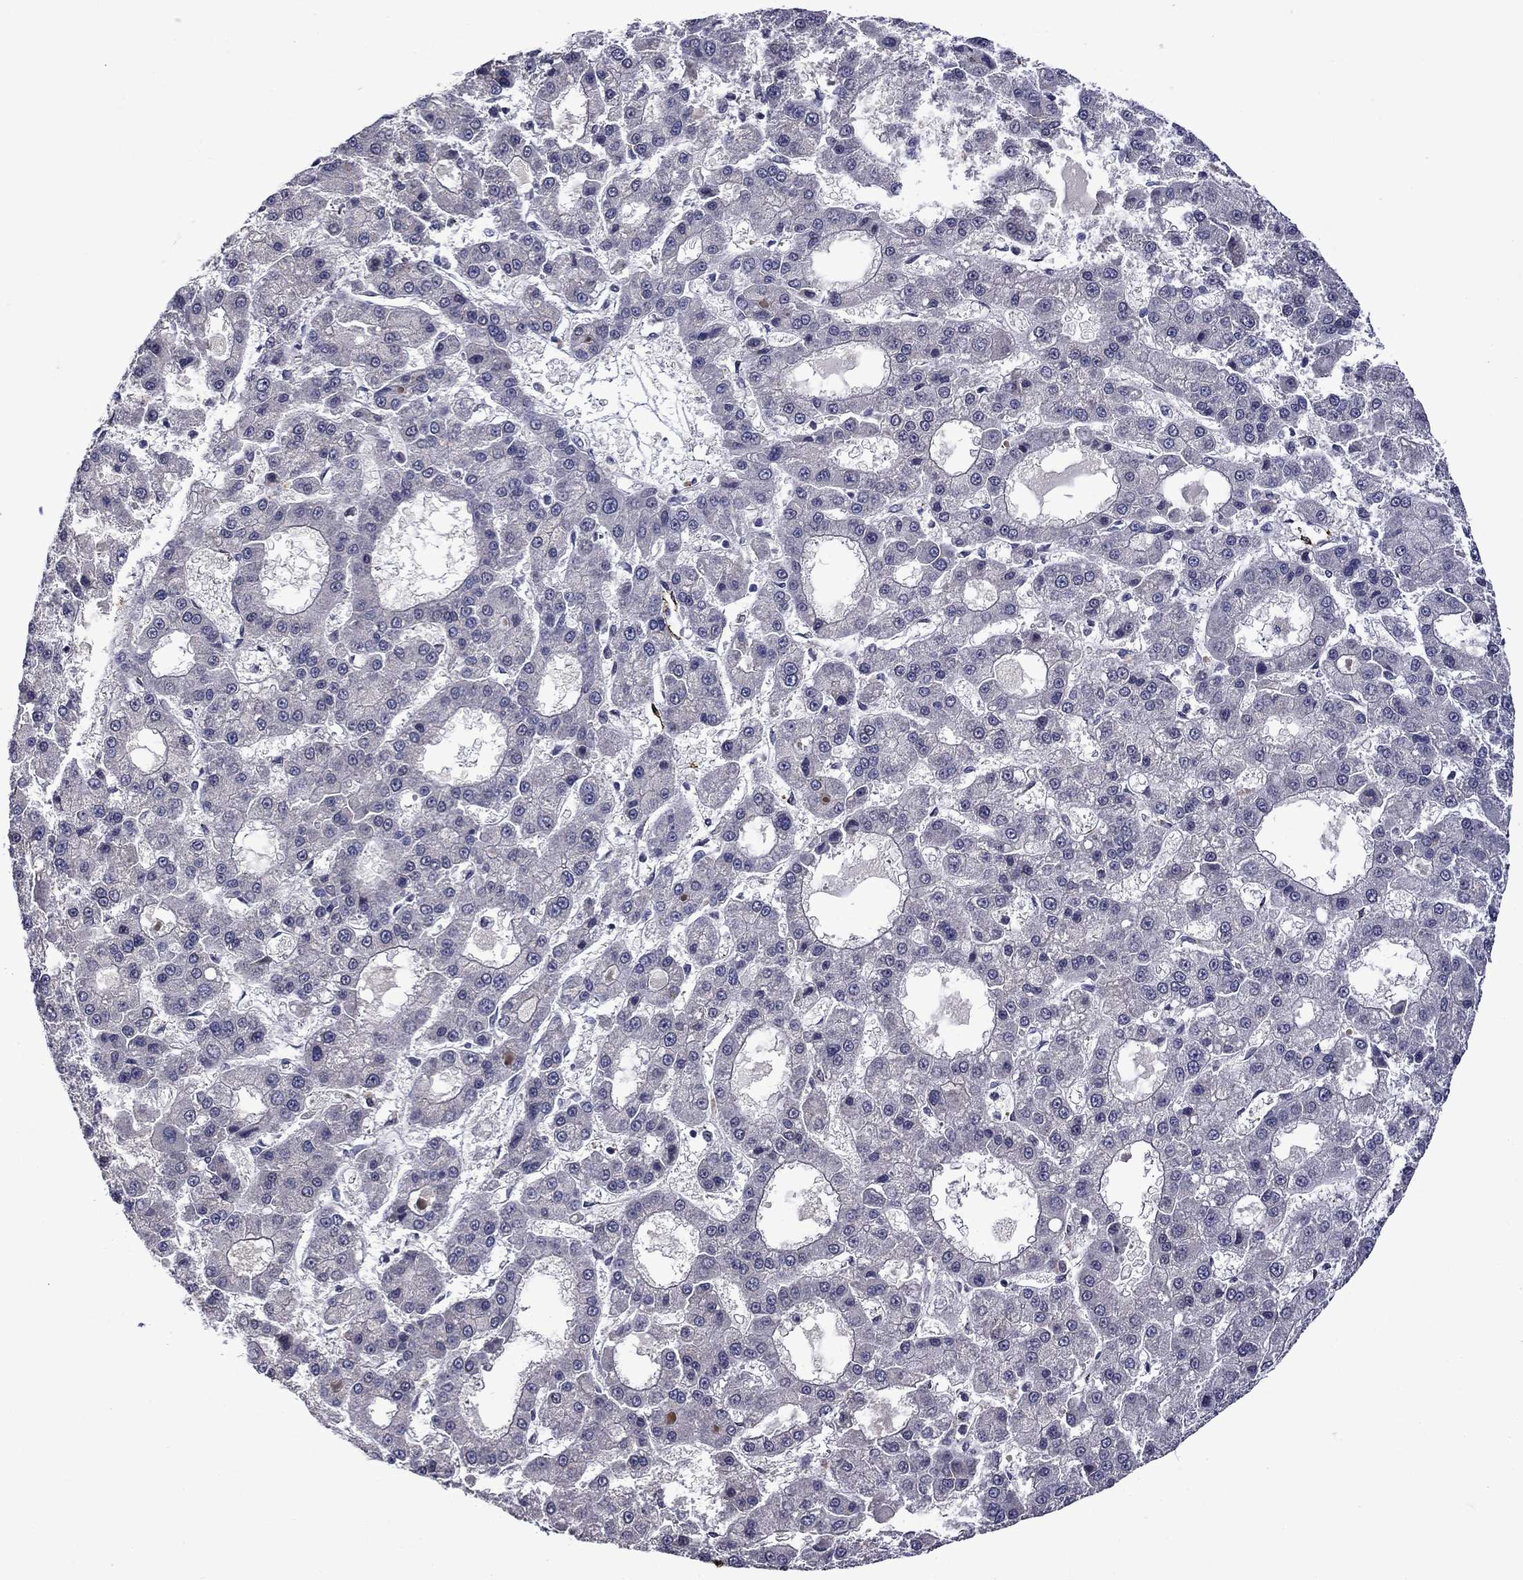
{"staining": {"intensity": "negative", "quantity": "none", "location": "none"}, "tissue": "liver cancer", "cell_type": "Tumor cells", "image_type": "cancer", "snomed": [{"axis": "morphology", "description": "Carcinoma, Hepatocellular, NOS"}, {"axis": "topography", "description": "Liver"}], "caption": "Tumor cells are negative for protein expression in human liver cancer. Brightfield microscopy of IHC stained with DAB (3,3'-diaminobenzidine) (brown) and hematoxylin (blue), captured at high magnification.", "gene": "SLITRK1", "patient": {"sex": "male", "age": 70}}